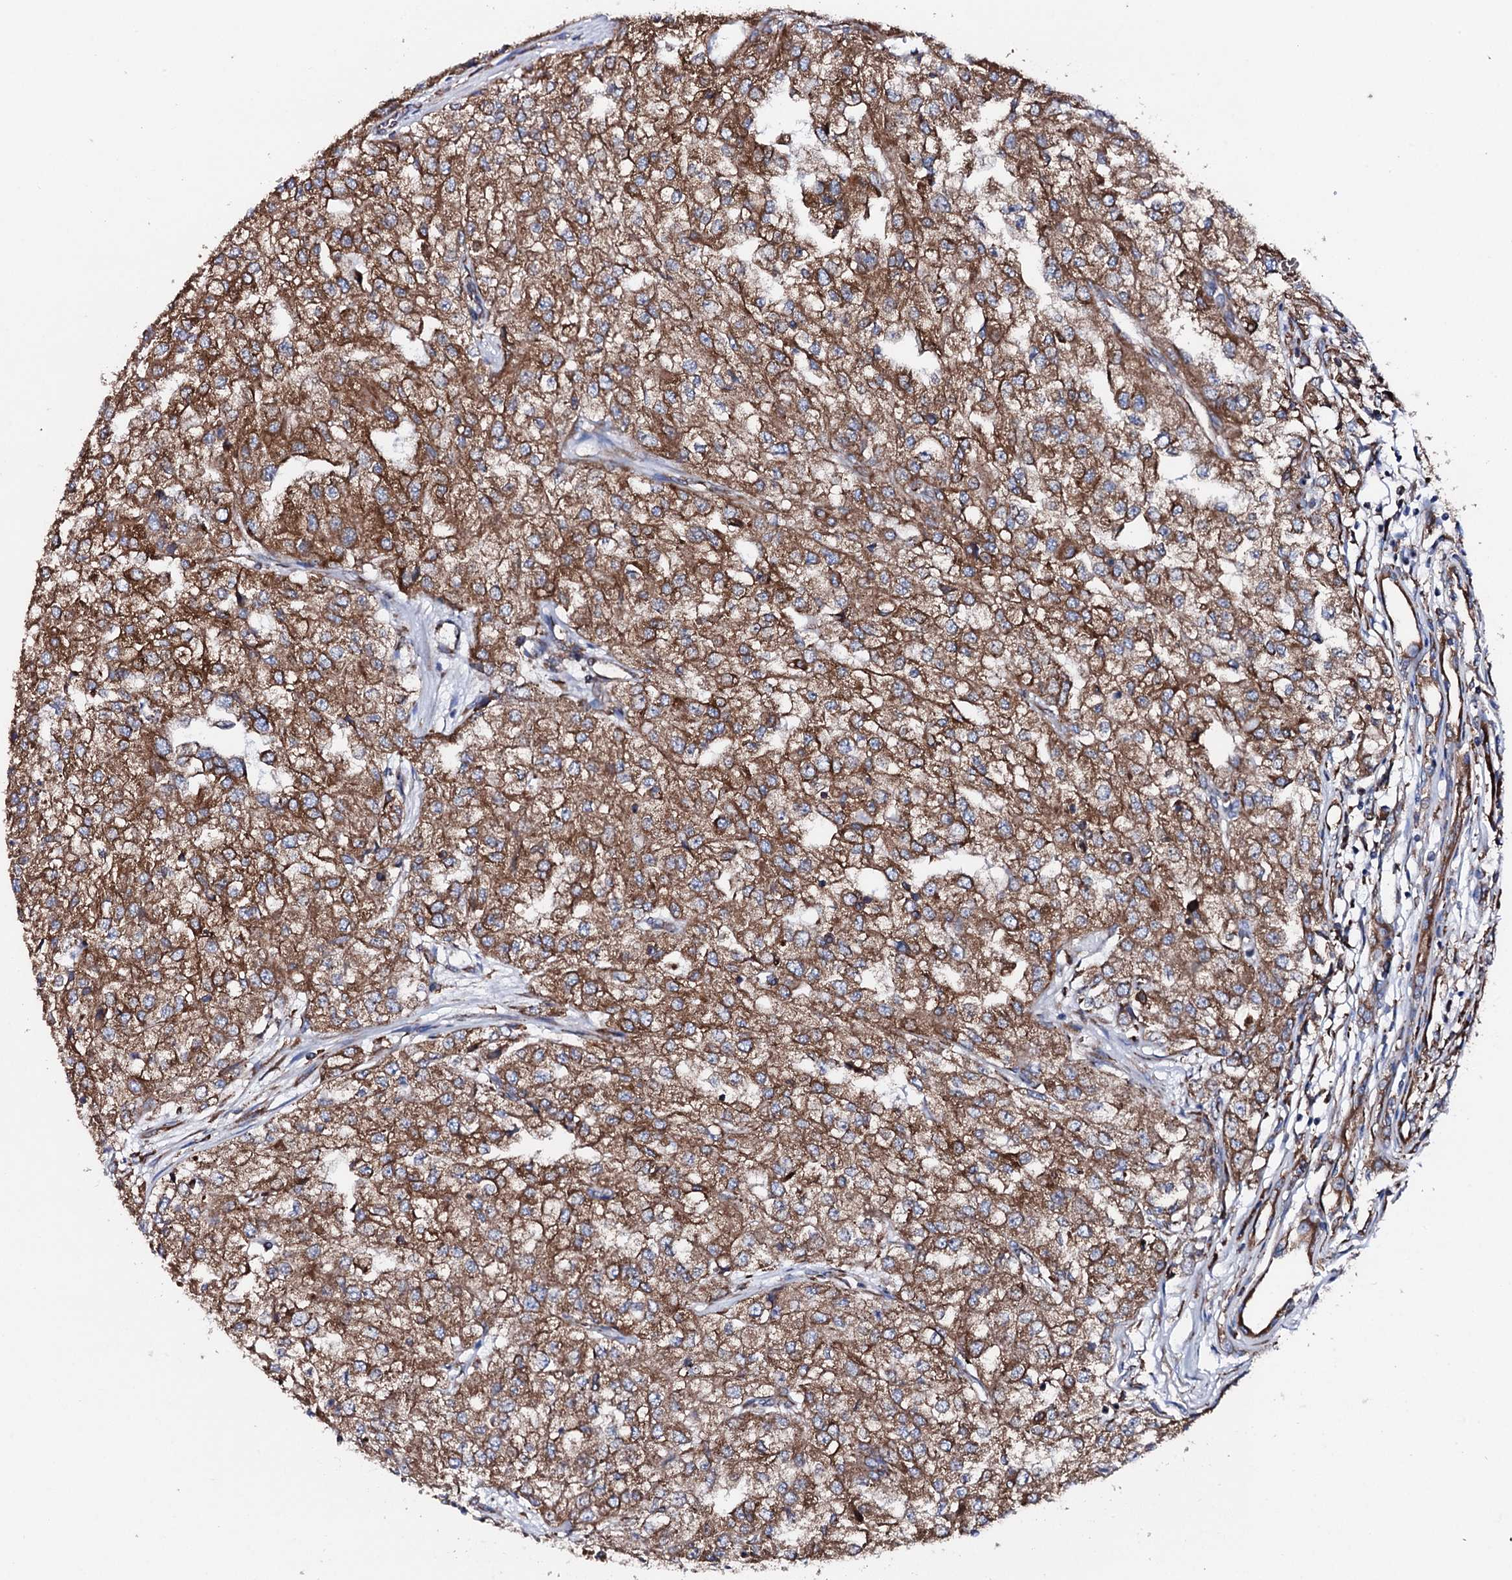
{"staining": {"intensity": "moderate", "quantity": ">75%", "location": "cytoplasmic/membranous"}, "tissue": "renal cancer", "cell_type": "Tumor cells", "image_type": "cancer", "snomed": [{"axis": "morphology", "description": "Adenocarcinoma, NOS"}, {"axis": "topography", "description": "Kidney"}], "caption": "The image displays immunohistochemical staining of renal cancer. There is moderate cytoplasmic/membranous expression is identified in approximately >75% of tumor cells.", "gene": "AMDHD1", "patient": {"sex": "female", "age": 54}}